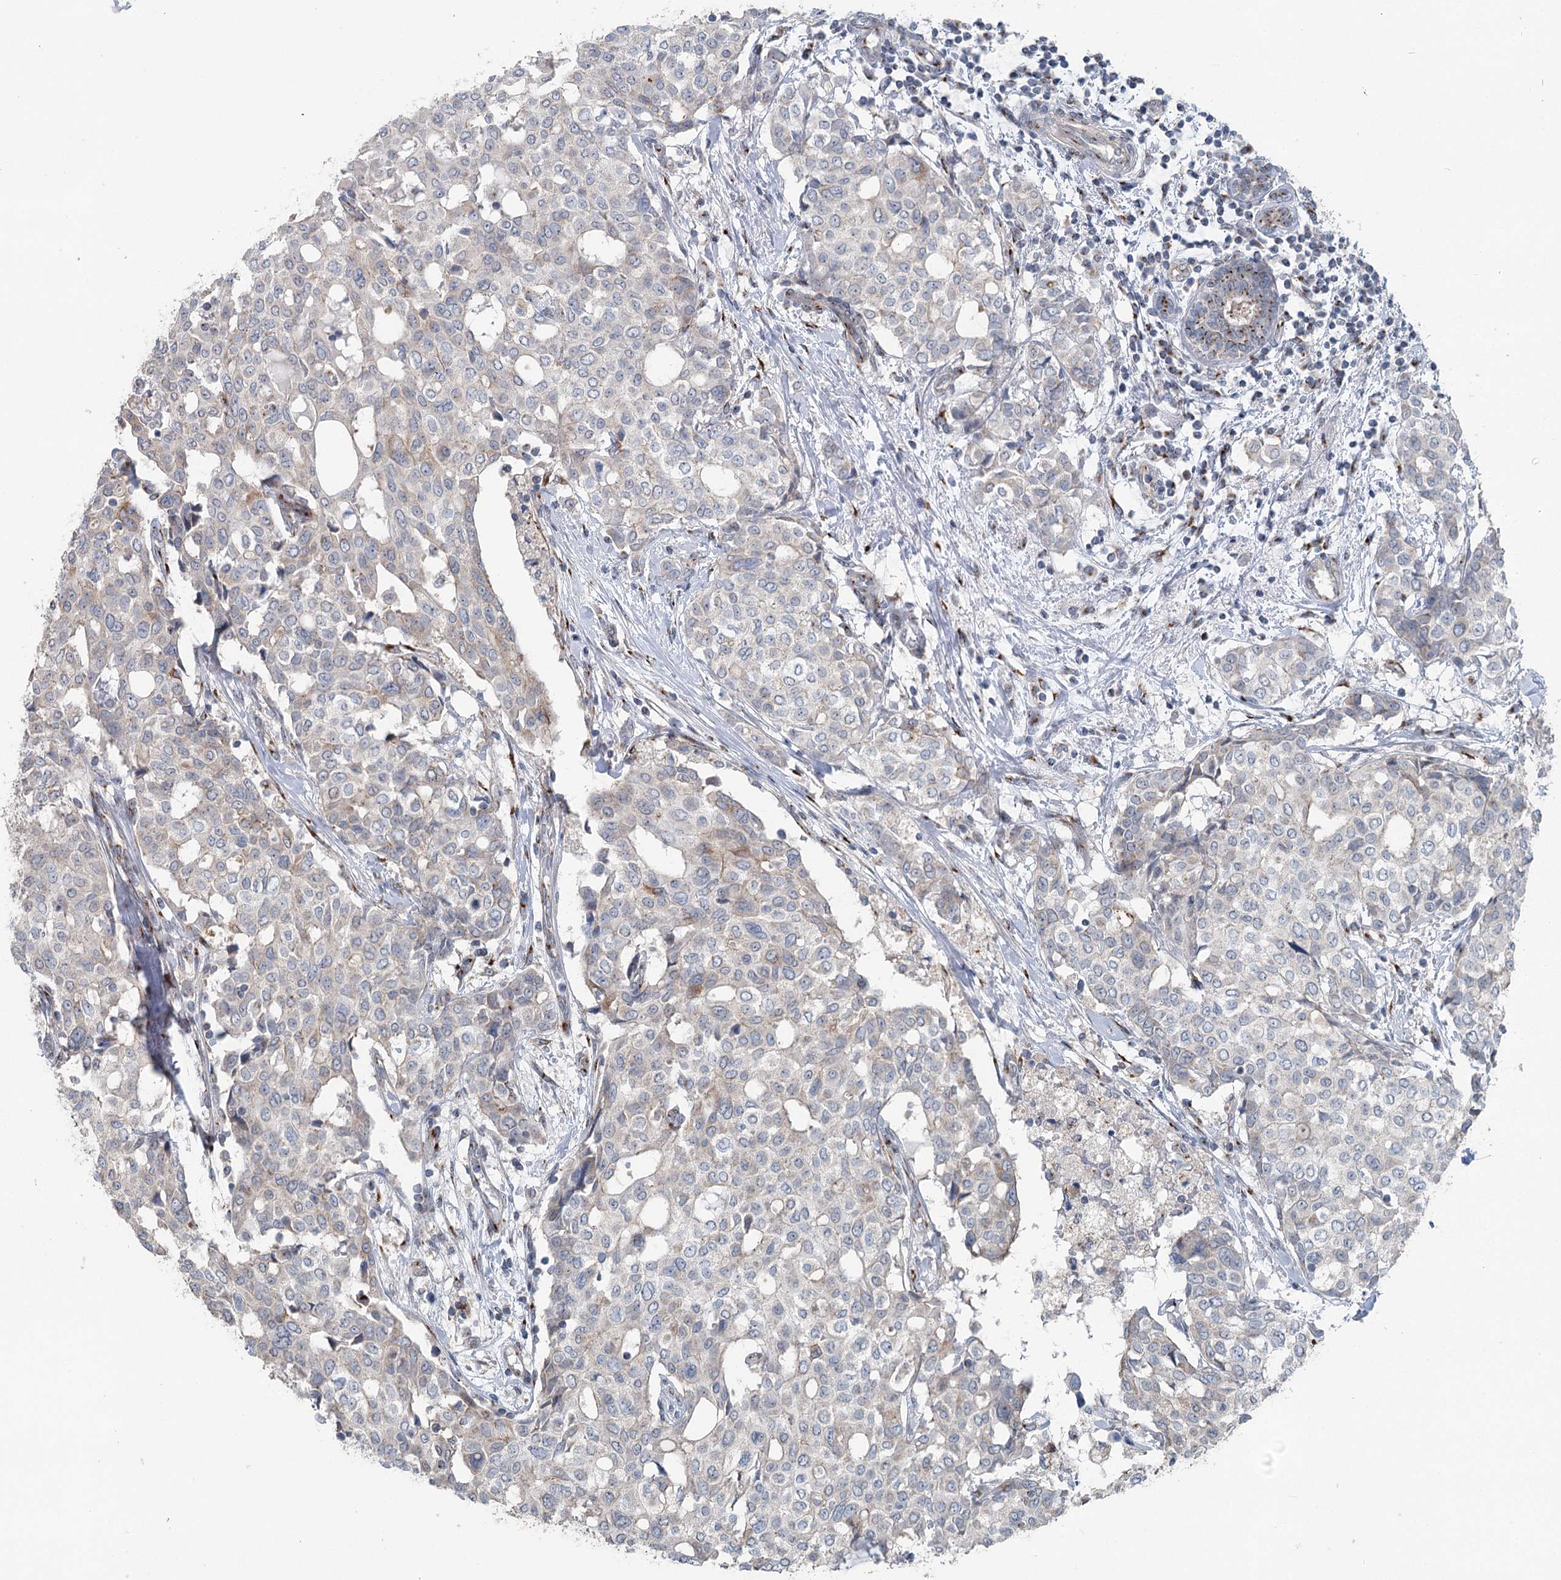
{"staining": {"intensity": "negative", "quantity": "none", "location": "none"}, "tissue": "breast cancer", "cell_type": "Tumor cells", "image_type": "cancer", "snomed": [{"axis": "morphology", "description": "Lobular carcinoma"}, {"axis": "topography", "description": "Breast"}], "caption": "The micrograph shows no staining of tumor cells in lobular carcinoma (breast).", "gene": "ITIH5", "patient": {"sex": "female", "age": 51}}